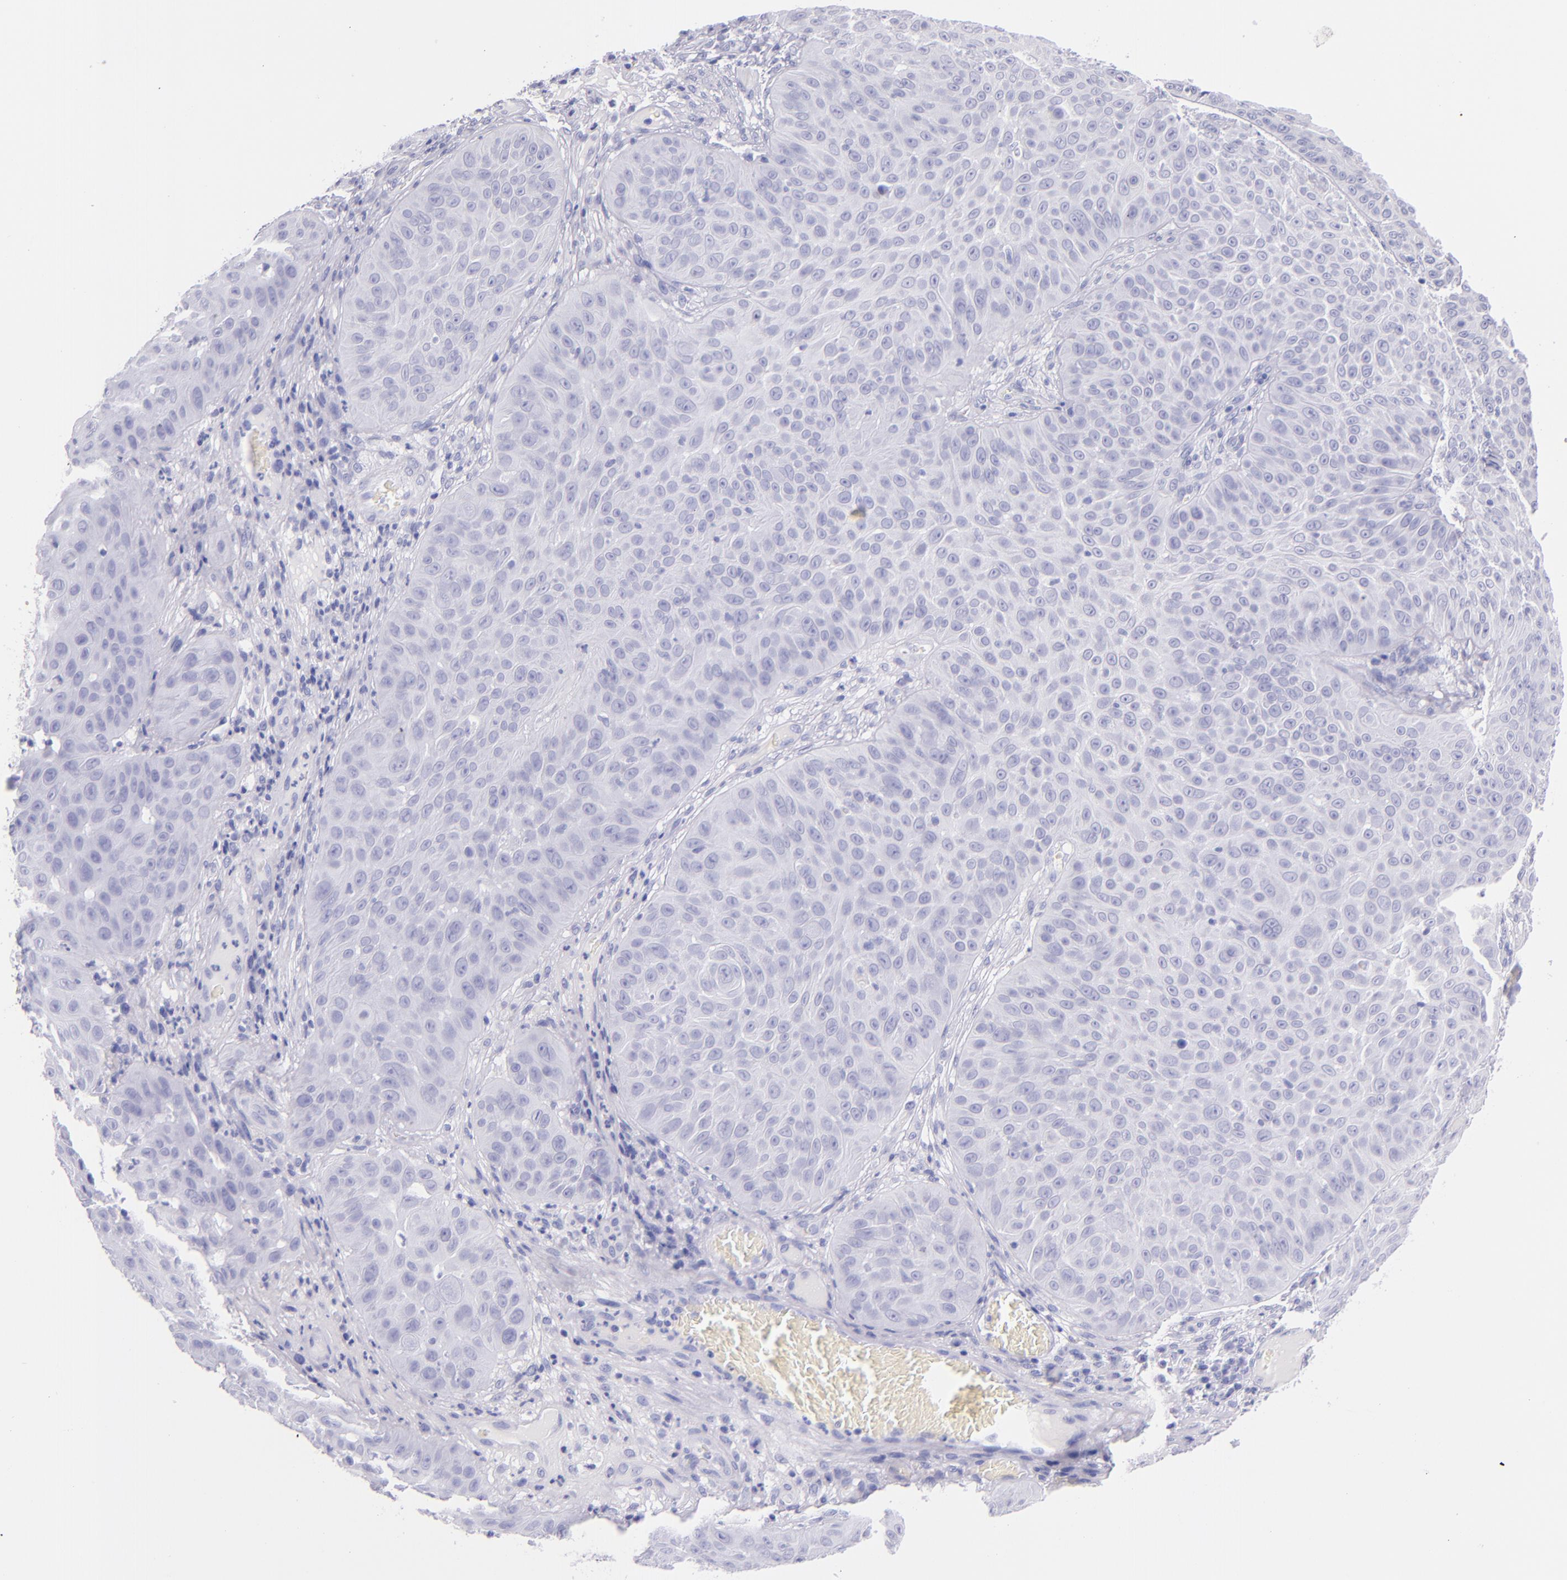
{"staining": {"intensity": "negative", "quantity": "none", "location": "none"}, "tissue": "skin cancer", "cell_type": "Tumor cells", "image_type": "cancer", "snomed": [{"axis": "morphology", "description": "Squamous cell carcinoma, NOS"}, {"axis": "topography", "description": "Skin"}], "caption": "Skin cancer was stained to show a protein in brown. There is no significant staining in tumor cells. Nuclei are stained in blue.", "gene": "SFTPB", "patient": {"sex": "male", "age": 82}}